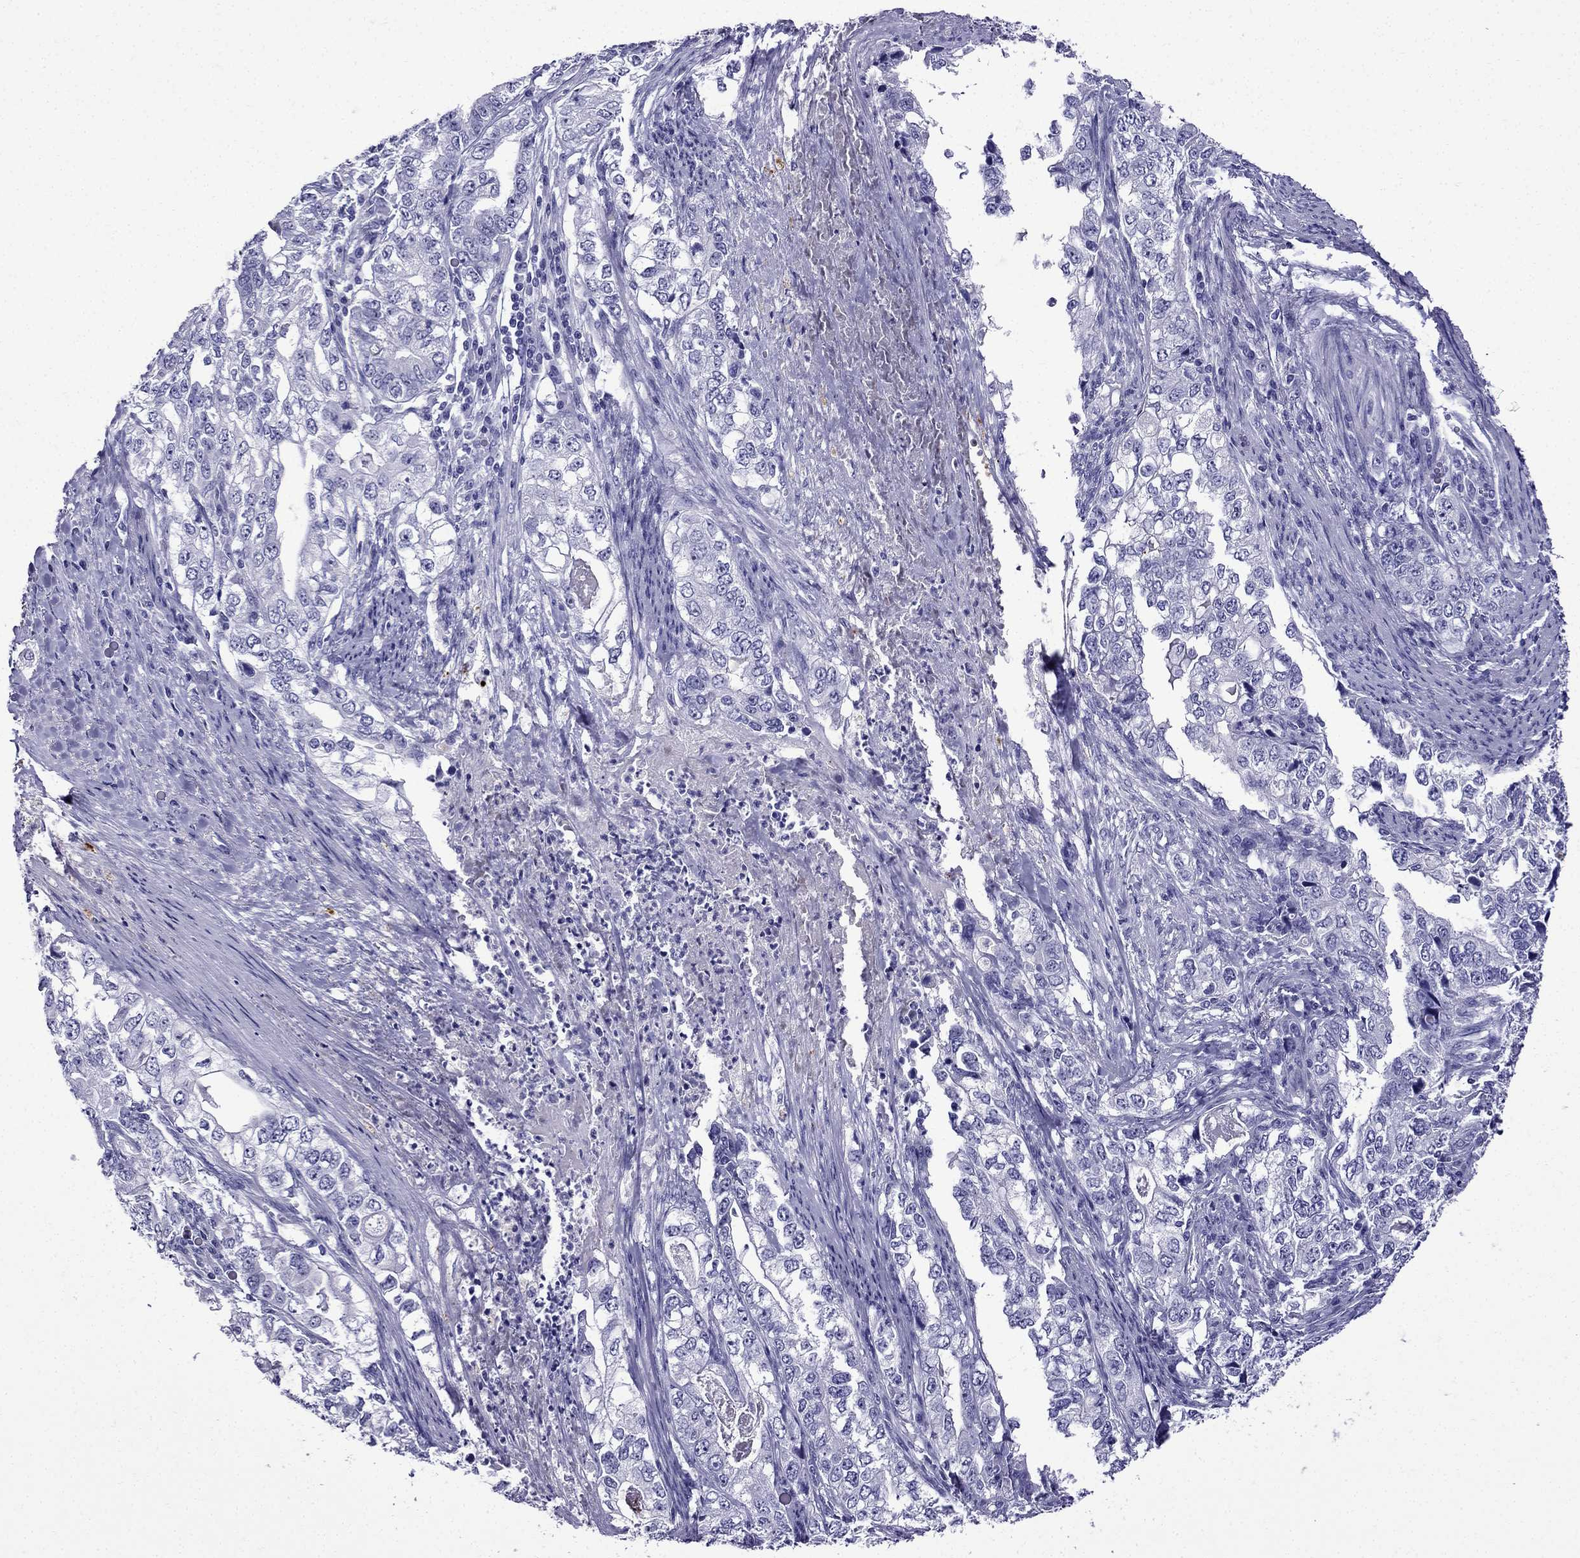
{"staining": {"intensity": "negative", "quantity": "none", "location": "none"}, "tissue": "stomach cancer", "cell_type": "Tumor cells", "image_type": "cancer", "snomed": [{"axis": "morphology", "description": "Adenocarcinoma, NOS"}, {"axis": "topography", "description": "Stomach, lower"}], "caption": "Immunohistochemistry (IHC) image of neoplastic tissue: human adenocarcinoma (stomach) stained with DAB exhibits no significant protein positivity in tumor cells. (DAB (3,3'-diaminobenzidine) IHC with hematoxylin counter stain).", "gene": "ERC2", "patient": {"sex": "female", "age": 72}}